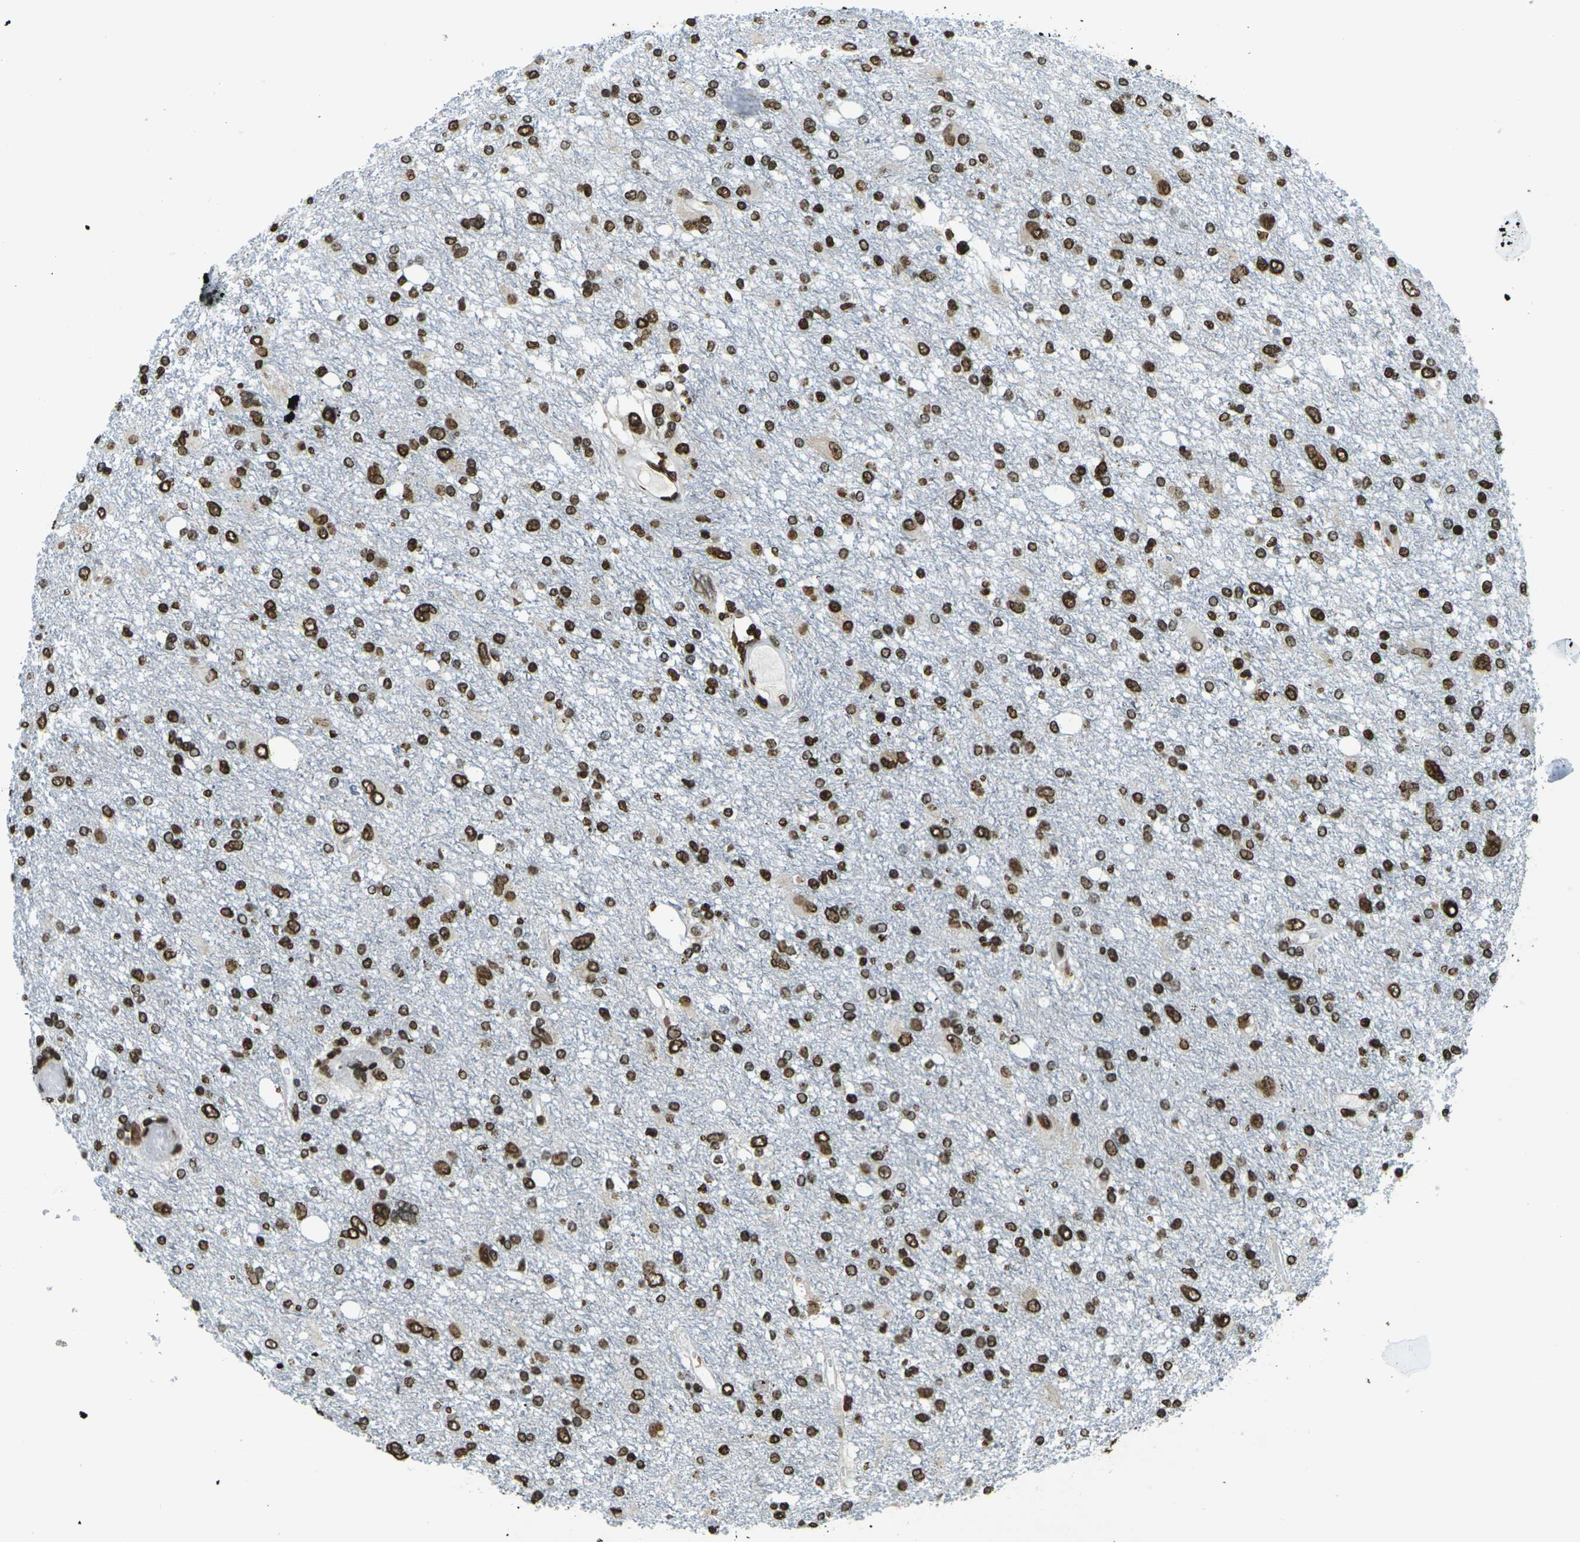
{"staining": {"intensity": "strong", "quantity": ">75%", "location": "nuclear"}, "tissue": "glioma", "cell_type": "Tumor cells", "image_type": "cancer", "snomed": [{"axis": "morphology", "description": "Glioma, malignant, High grade"}, {"axis": "topography", "description": "Brain"}], "caption": "Glioma stained with a brown dye displays strong nuclear positive positivity in about >75% of tumor cells.", "gene": "H1-2", "patient": {"sex": "female", "age": 59}}